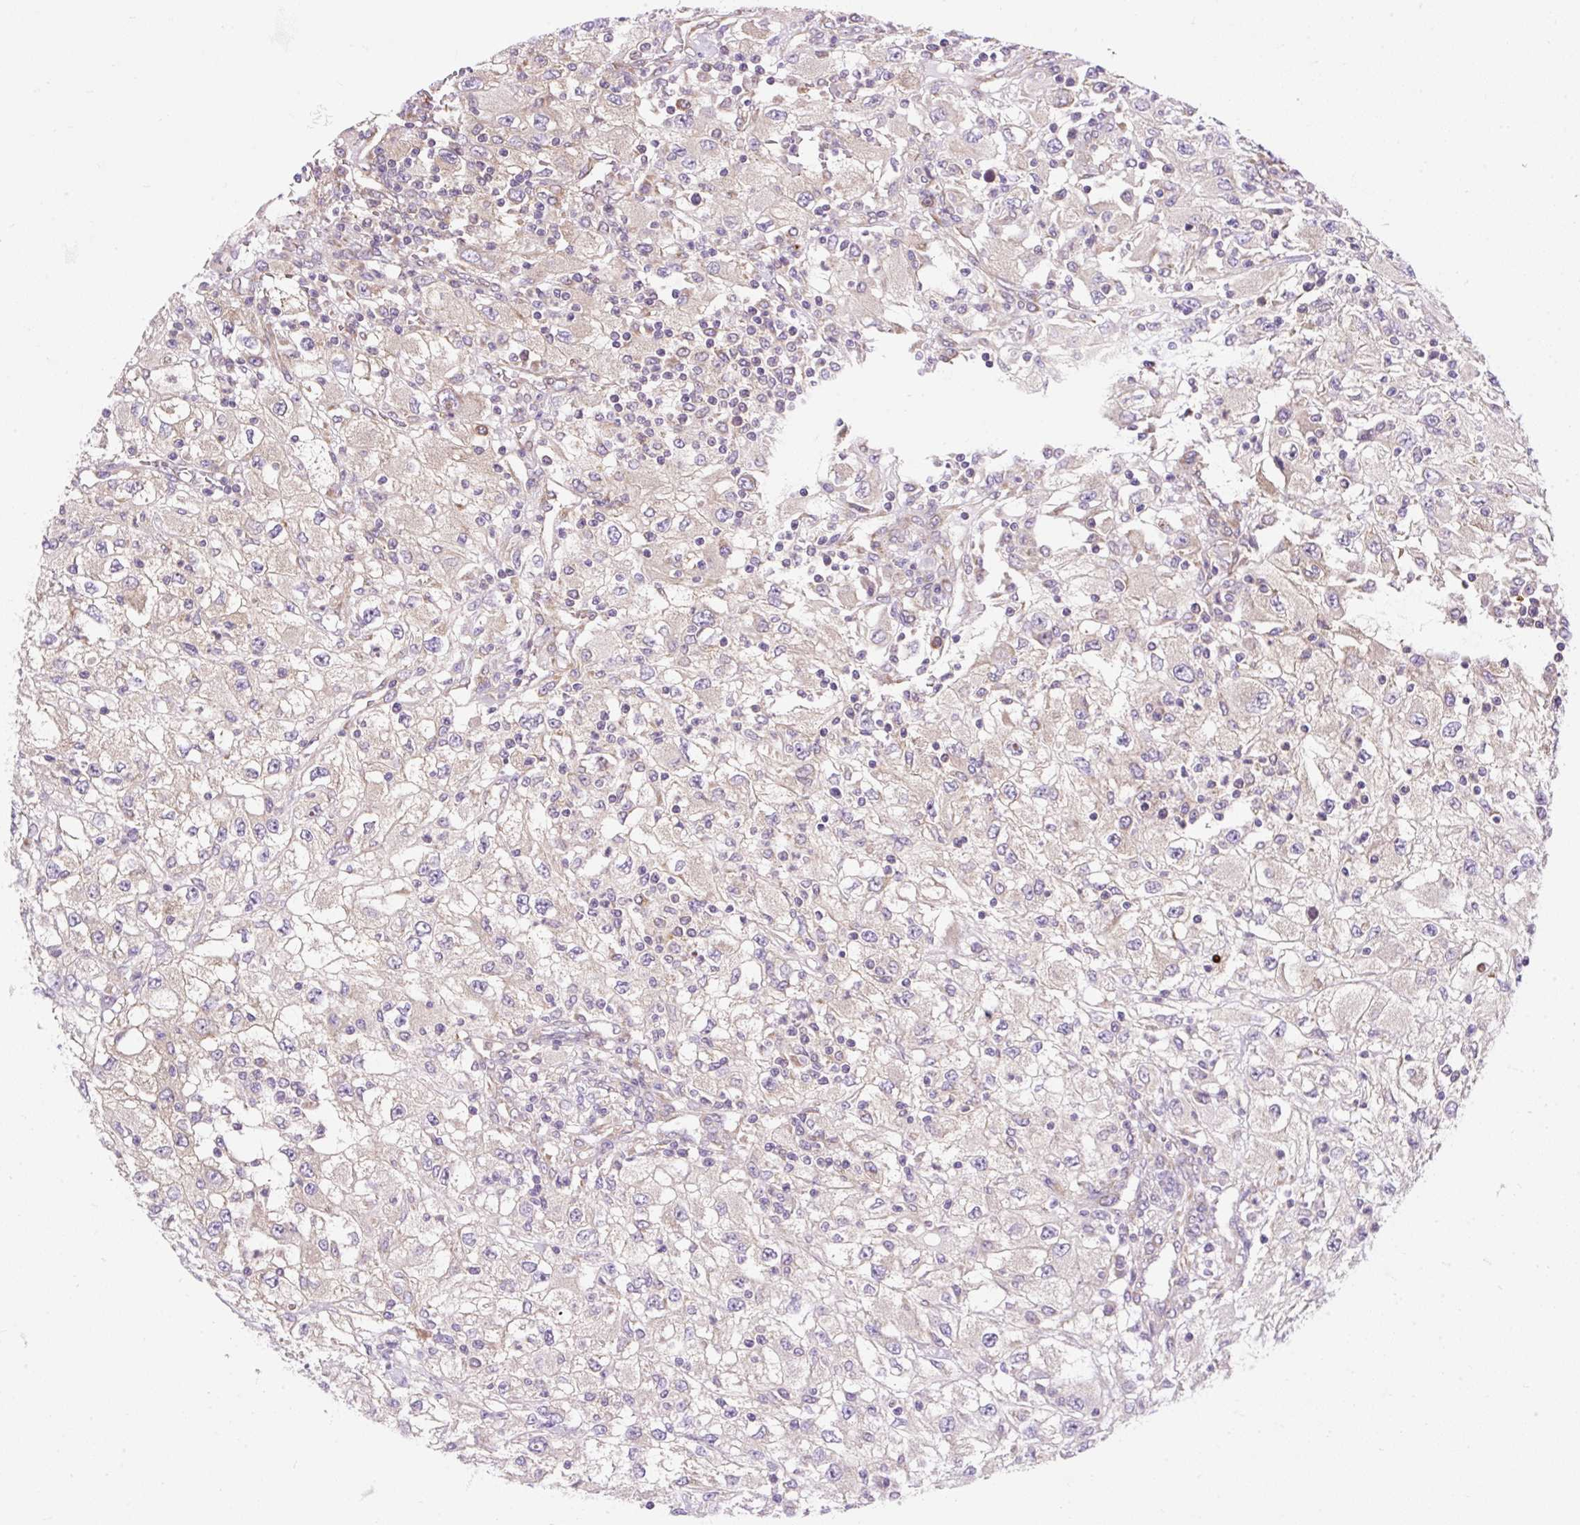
{"staining": {"intensity": "negative", "quantity": "none", "location": "none"}, "tissue": "renal cancer", "cell_type": "Tumor cells", "image_type": "cancer", "snomed": [{"axis": "morphology", "description": "Adenocarcinoma, NOS"}, {"axis": "topography", "description": "Kidney"}], "caption": "The immunohistochemistry micrograph has no significant staining in tumor cells of adenocarcinoma (renal) tissue.", "gene": "GPR45", "patient": {"sex": "female", "age": 67}}